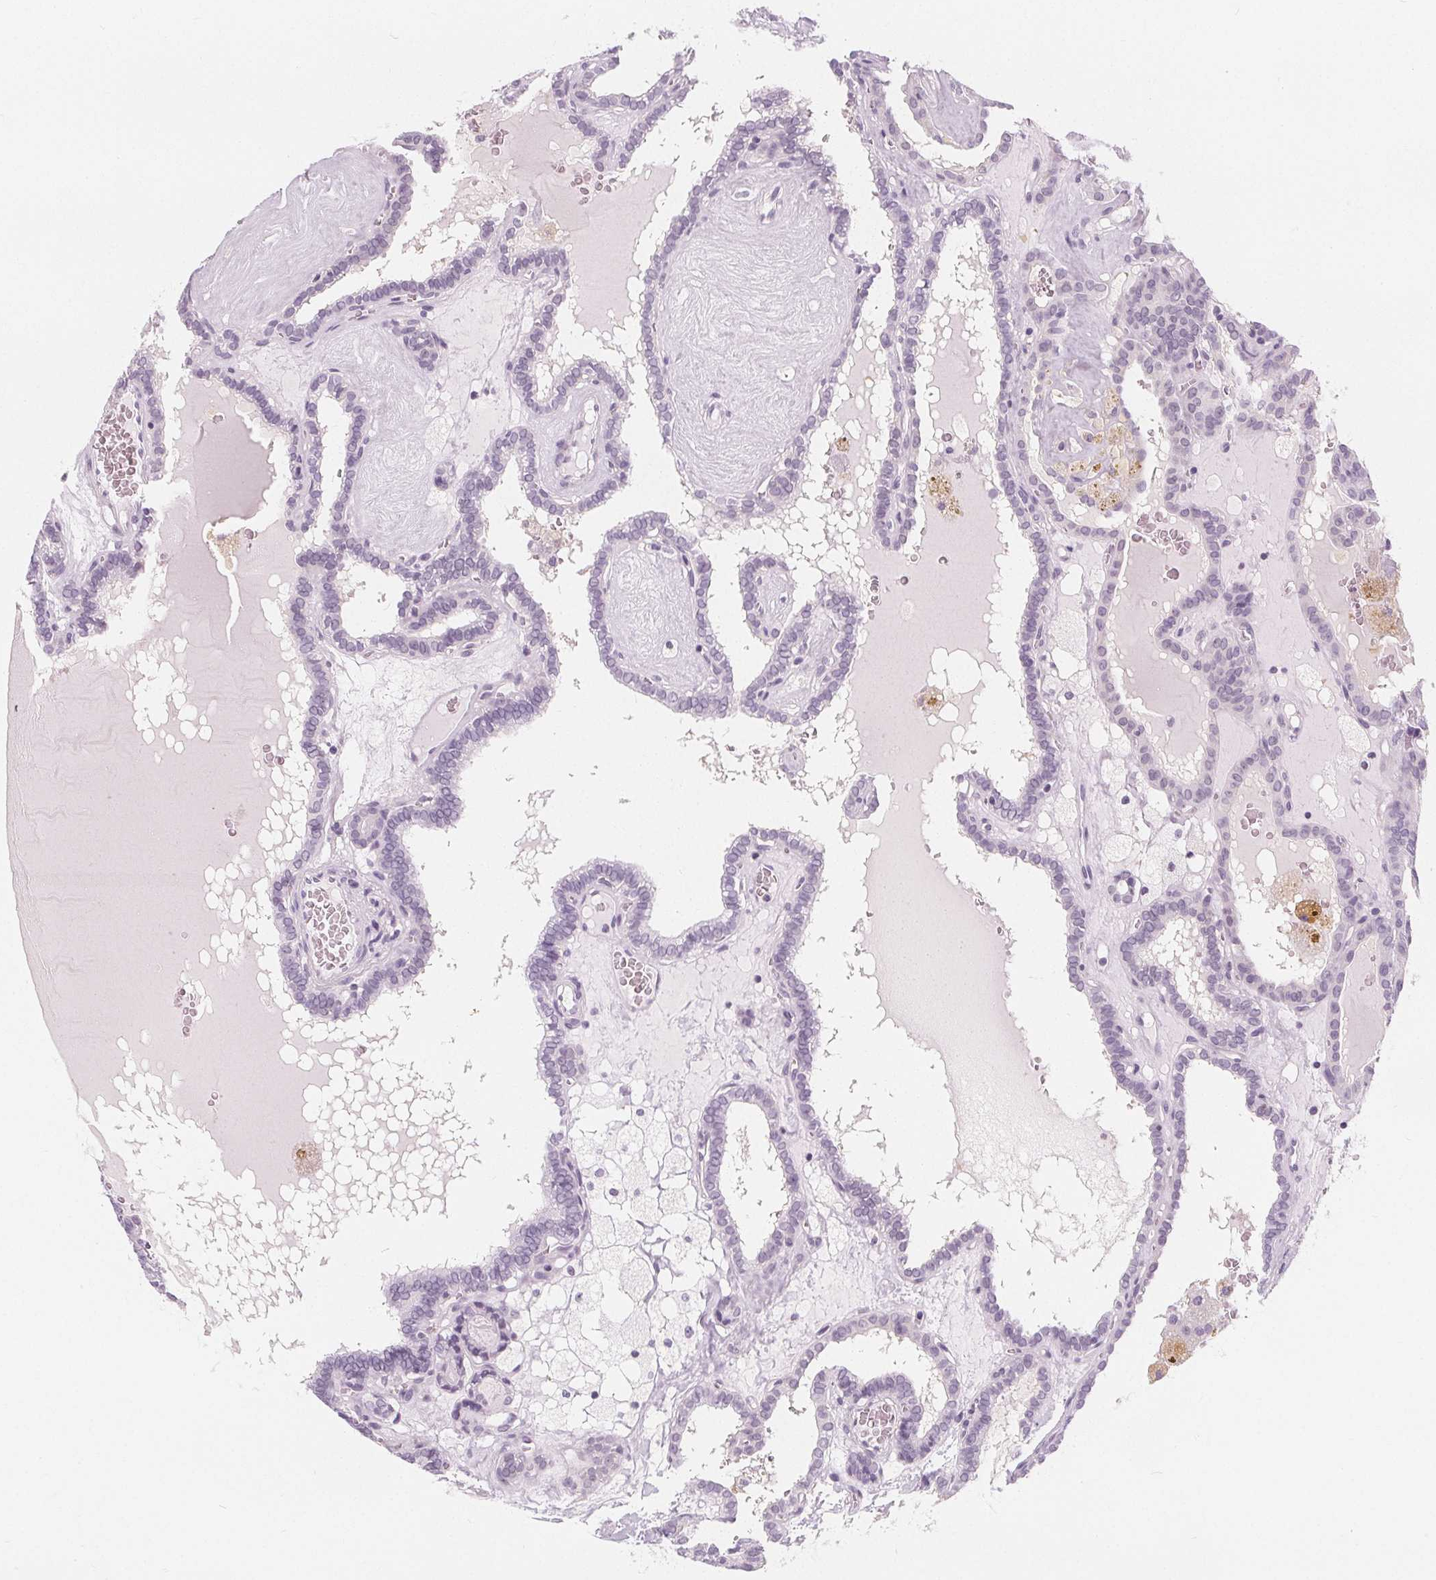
{"staining": {"intensity": "negative", "quantity": "none", "location": "none"}, "tissue": "thyroid cancer", "cell_type": "Tumor cells", "image_type": "cancer", "snomed": [{"axis": "morphology", "description": "Papillary adenocarcinoma, NOS"}, {"axis": "topography", "description": "Thyroid gland"}], "caption": "The histopathology image exhibits no significant staining in tumor cells of thyroid cancer (papillary adenocarcinoma).", "gene": "UGP2", "patient": {"sex": "female", "age": 39}}